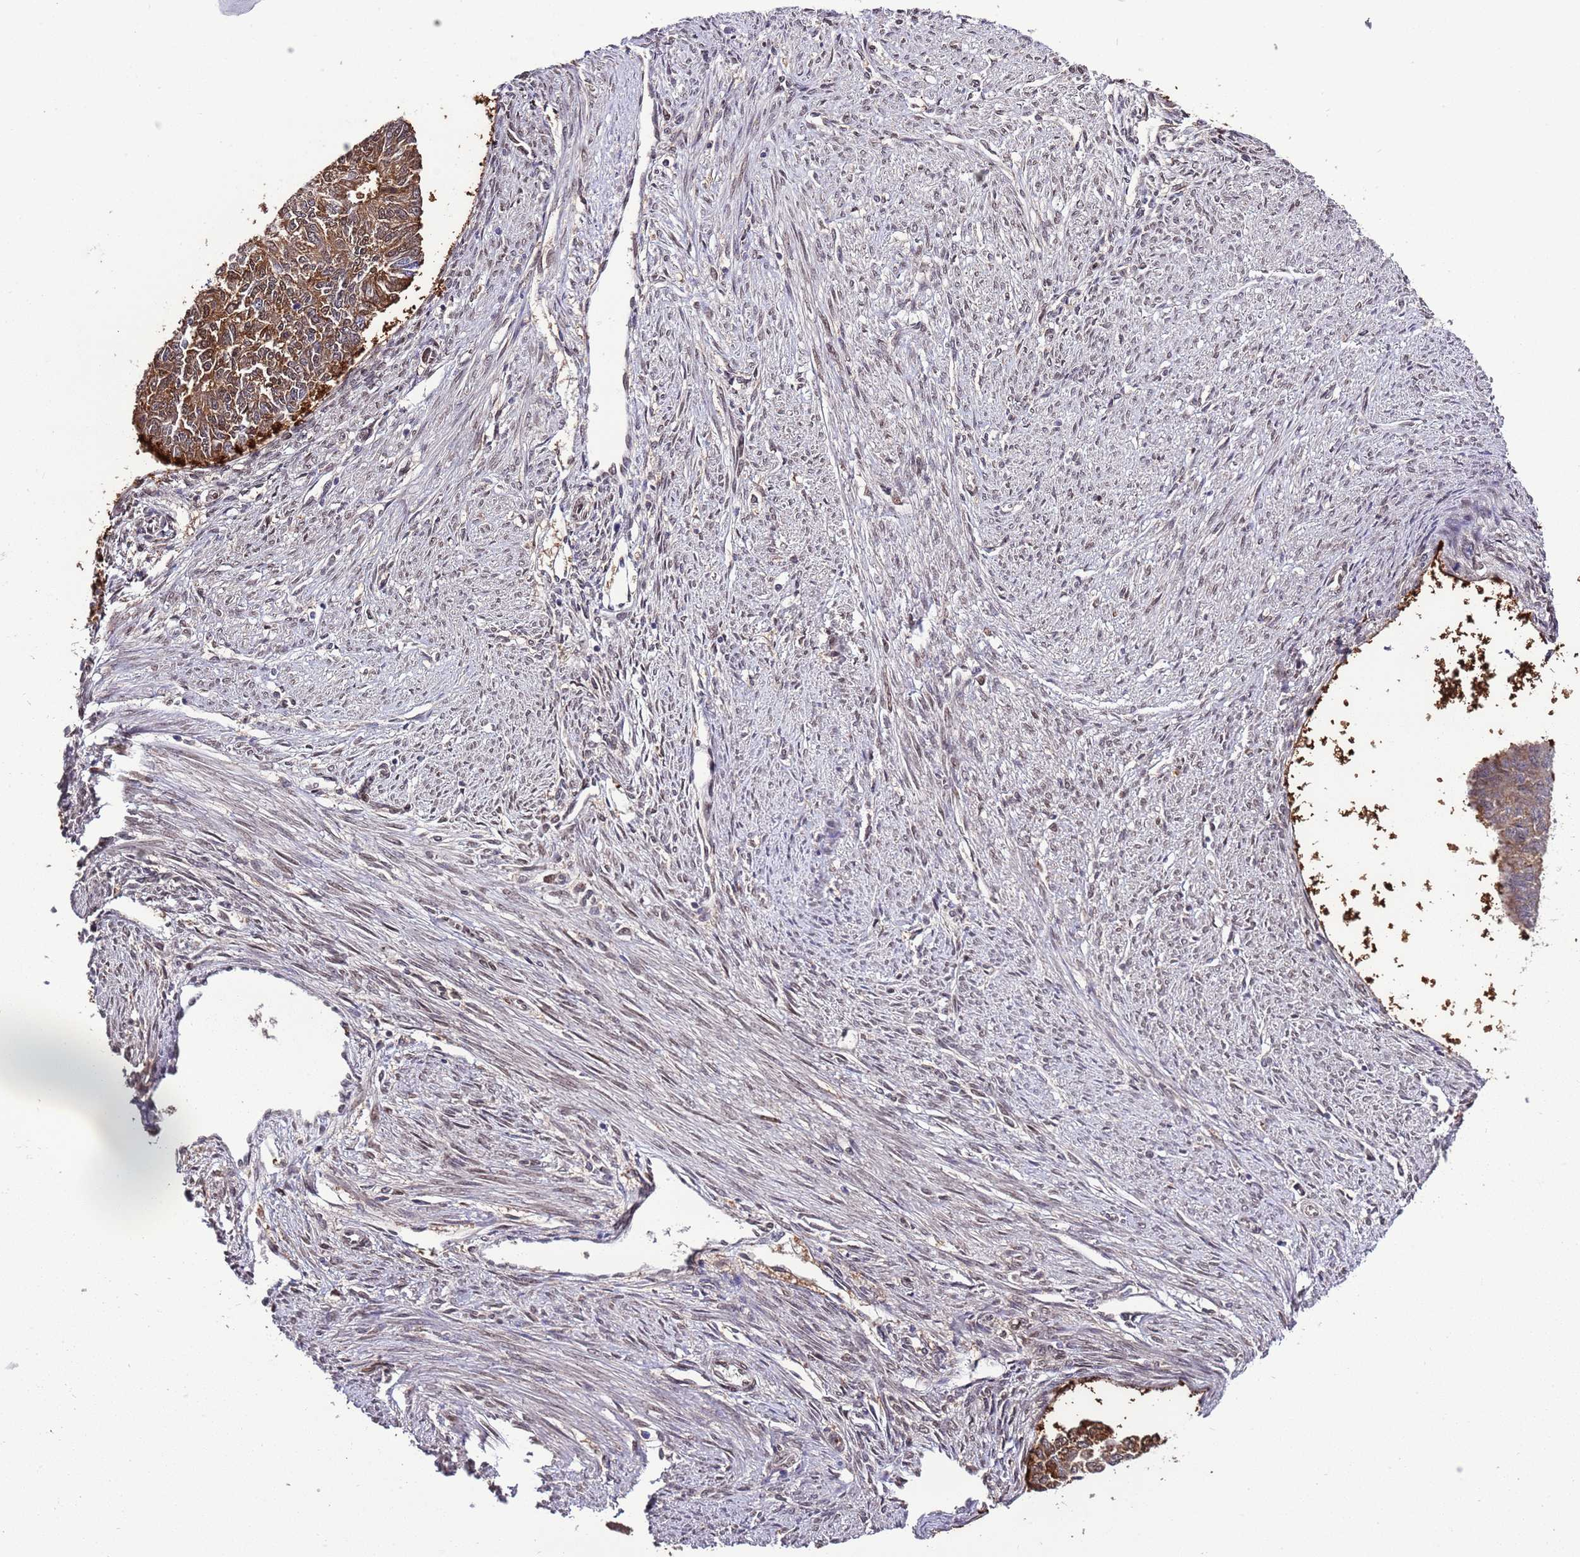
{"staining": {"intensity": "moderate", "quantity": ">75%", "location": "cytoplasmic/membranous,nuclear"}, "tissue": "endometrial cancer", "cell_type": "Tumor cells", "image_type": "cancer", "snomed": [{"axis": "morphology", "description": "Adenocarcinoma, NOS"}, {"axis": "topography", "description": "Endometrium"}], "caption": "This photomicrograph demonstrates immunohistochemistry (IHC) staining of human endometrial cancer (adenocarcinoma), with medium moderate cytoplasmic/membranous and nuclear staining in about >75% of tumor cells.", "gene": "ZNF665", "patient": {"sex": "female", "age": 32}}